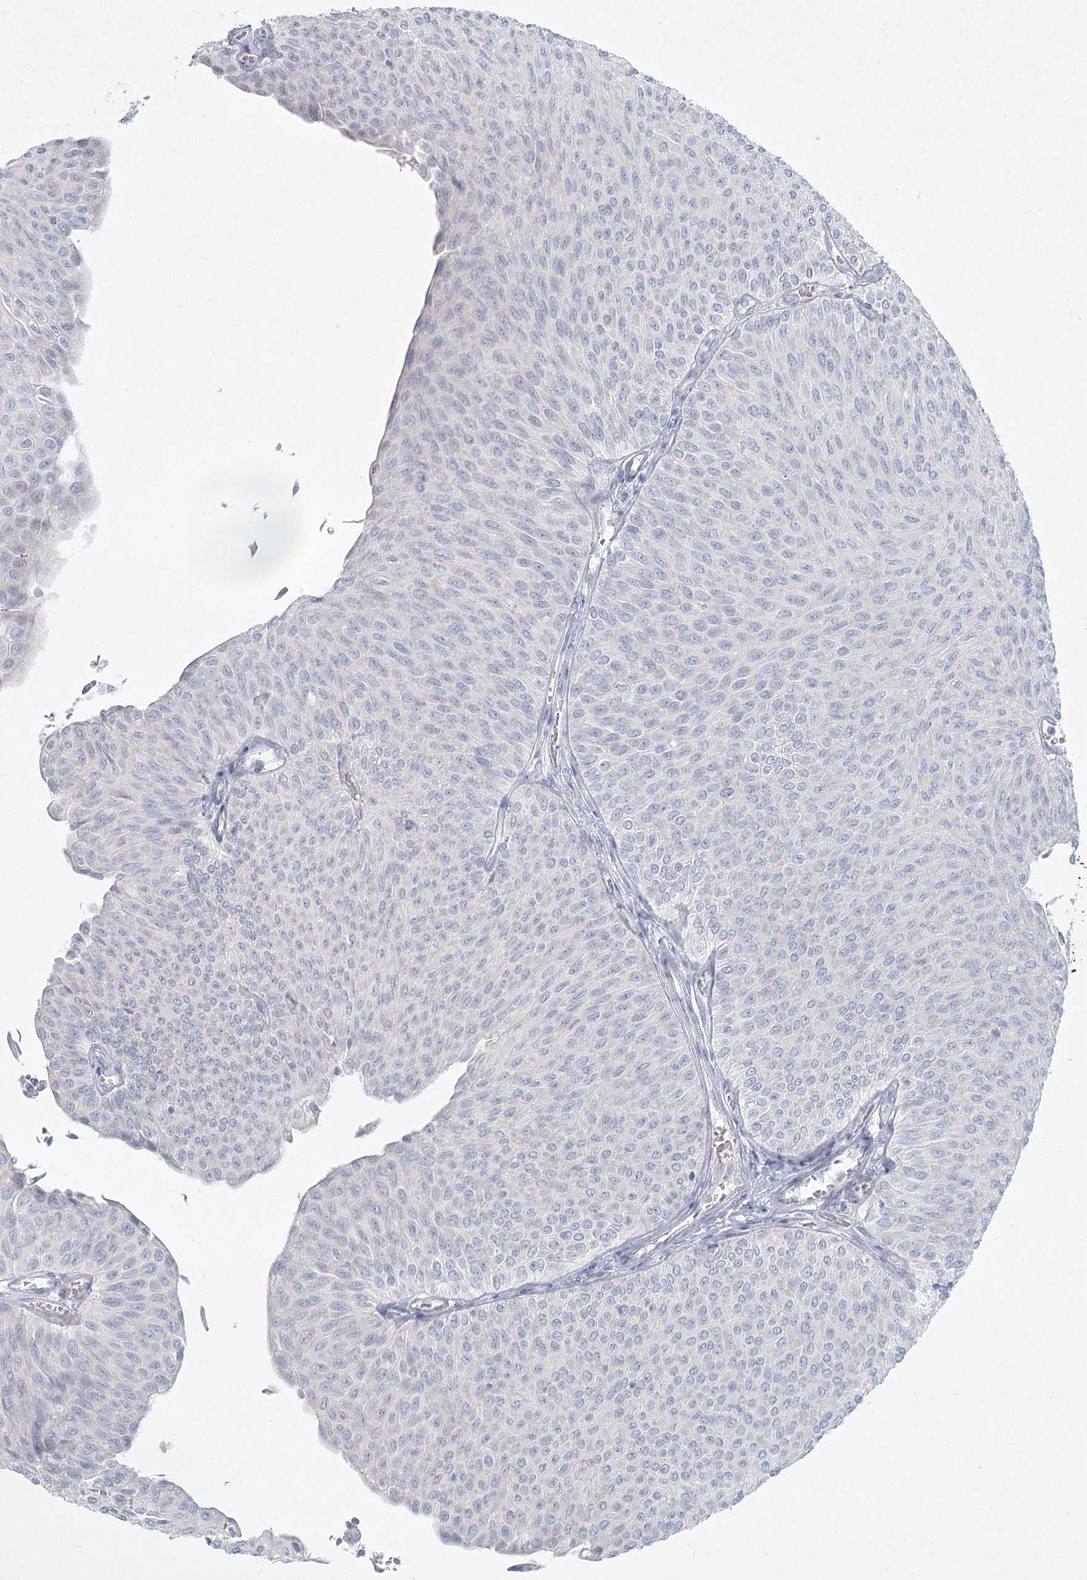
{"staining": {"intensity": "negative", "quantity": "none", "location": "none"}, "tissue": "urothelial cancer", "cell_type": "Tumor cells", "image_type": "cancer", "snomed": [{"axis": "morphology", "description": "Urothelial carcinoma, Low grade"}, {"axis": "topography", "description": "Urinary bladder"}], "caption": "Tumor cells are negative for brown protein staining in urothelial carcinoma (low-grade).", "gene": "LRP2BP", "patient": {"sex": "male", "age": 78}}